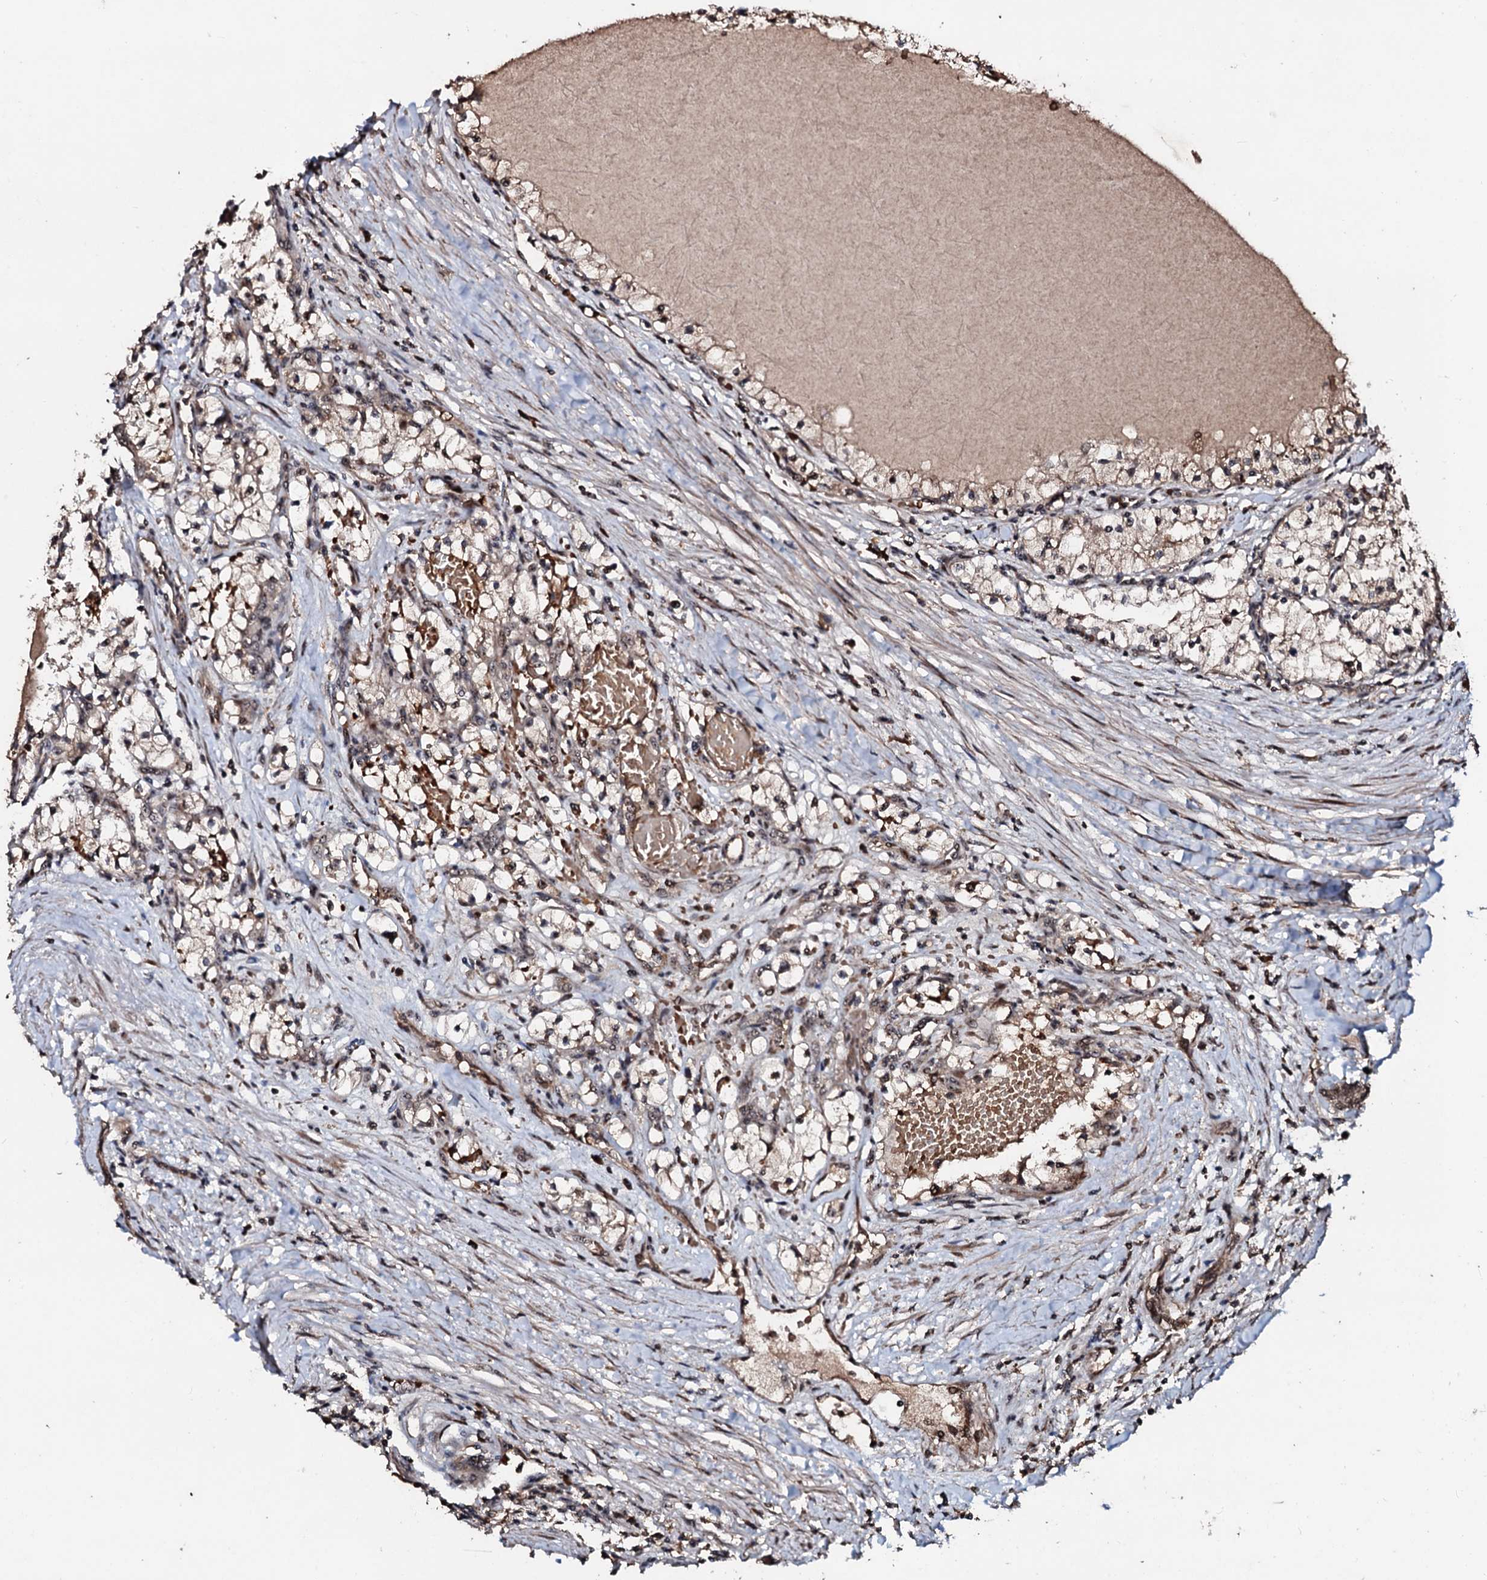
{"staining": {"intensity": "weak", "quantity": "<25%", "location": "cytoplasmic/membranous,nuclear"}, "tissue": "renal cancer", "cell_type": "Tumor cells", "image_type": "cancer", "snomed": [{"axis": "morphology", "description": "Normal tissue, NOS"}, {"axis": "morphology", "description": "Adenocarcinoma, NOS"}, {"axis": "topography", "description": "Kidney"}], "caption": "Tumor cells are negative for brown protein staining in renal cancer (adenocarcinoma).", "gene": "SUPT7L", "patient": {"sex": "male", "age": 68}}